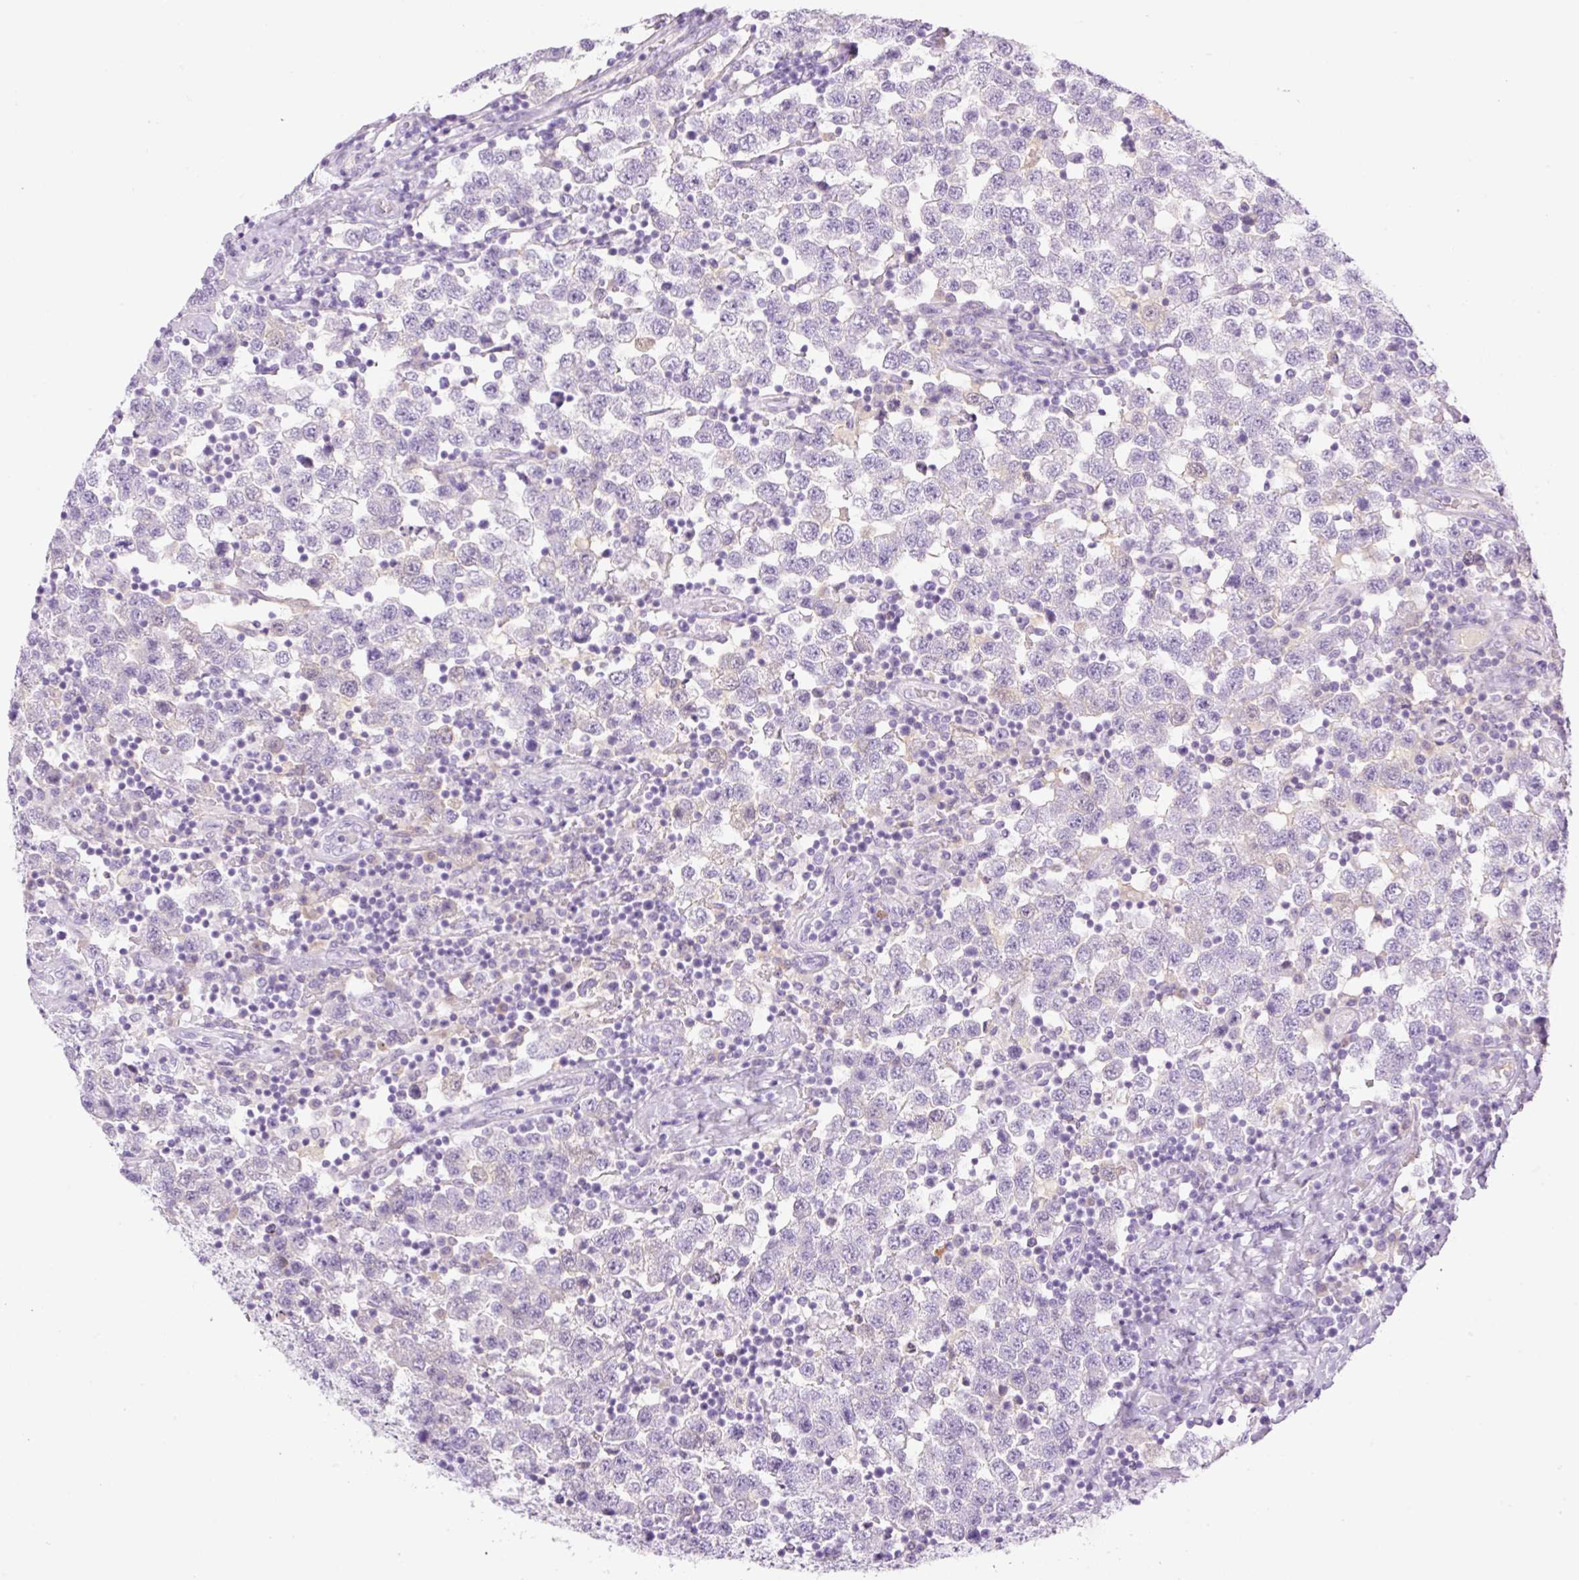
{"staining": {"intensity": "negative", "quantity": "none", "location": "none"}, "tissue": "testis cancer", "cell_type": "Tumor cells", "image_type": "cancer", "snomed": [{"axis": "morphology", "description": "Seminoma, NOS"}, {"axis": "topography", "description": "Testis"}], "caption": "Immunohistochemistry (IHC) histopathology image of neoplastic tissue: human testis cancer (seminoma) stained with DAB (3,3'-diaminobenzidine) exhibits no significant protein expression in tumor cells.", "gene": "PALM3", "patient": {"sex": "male", "age": 34}}